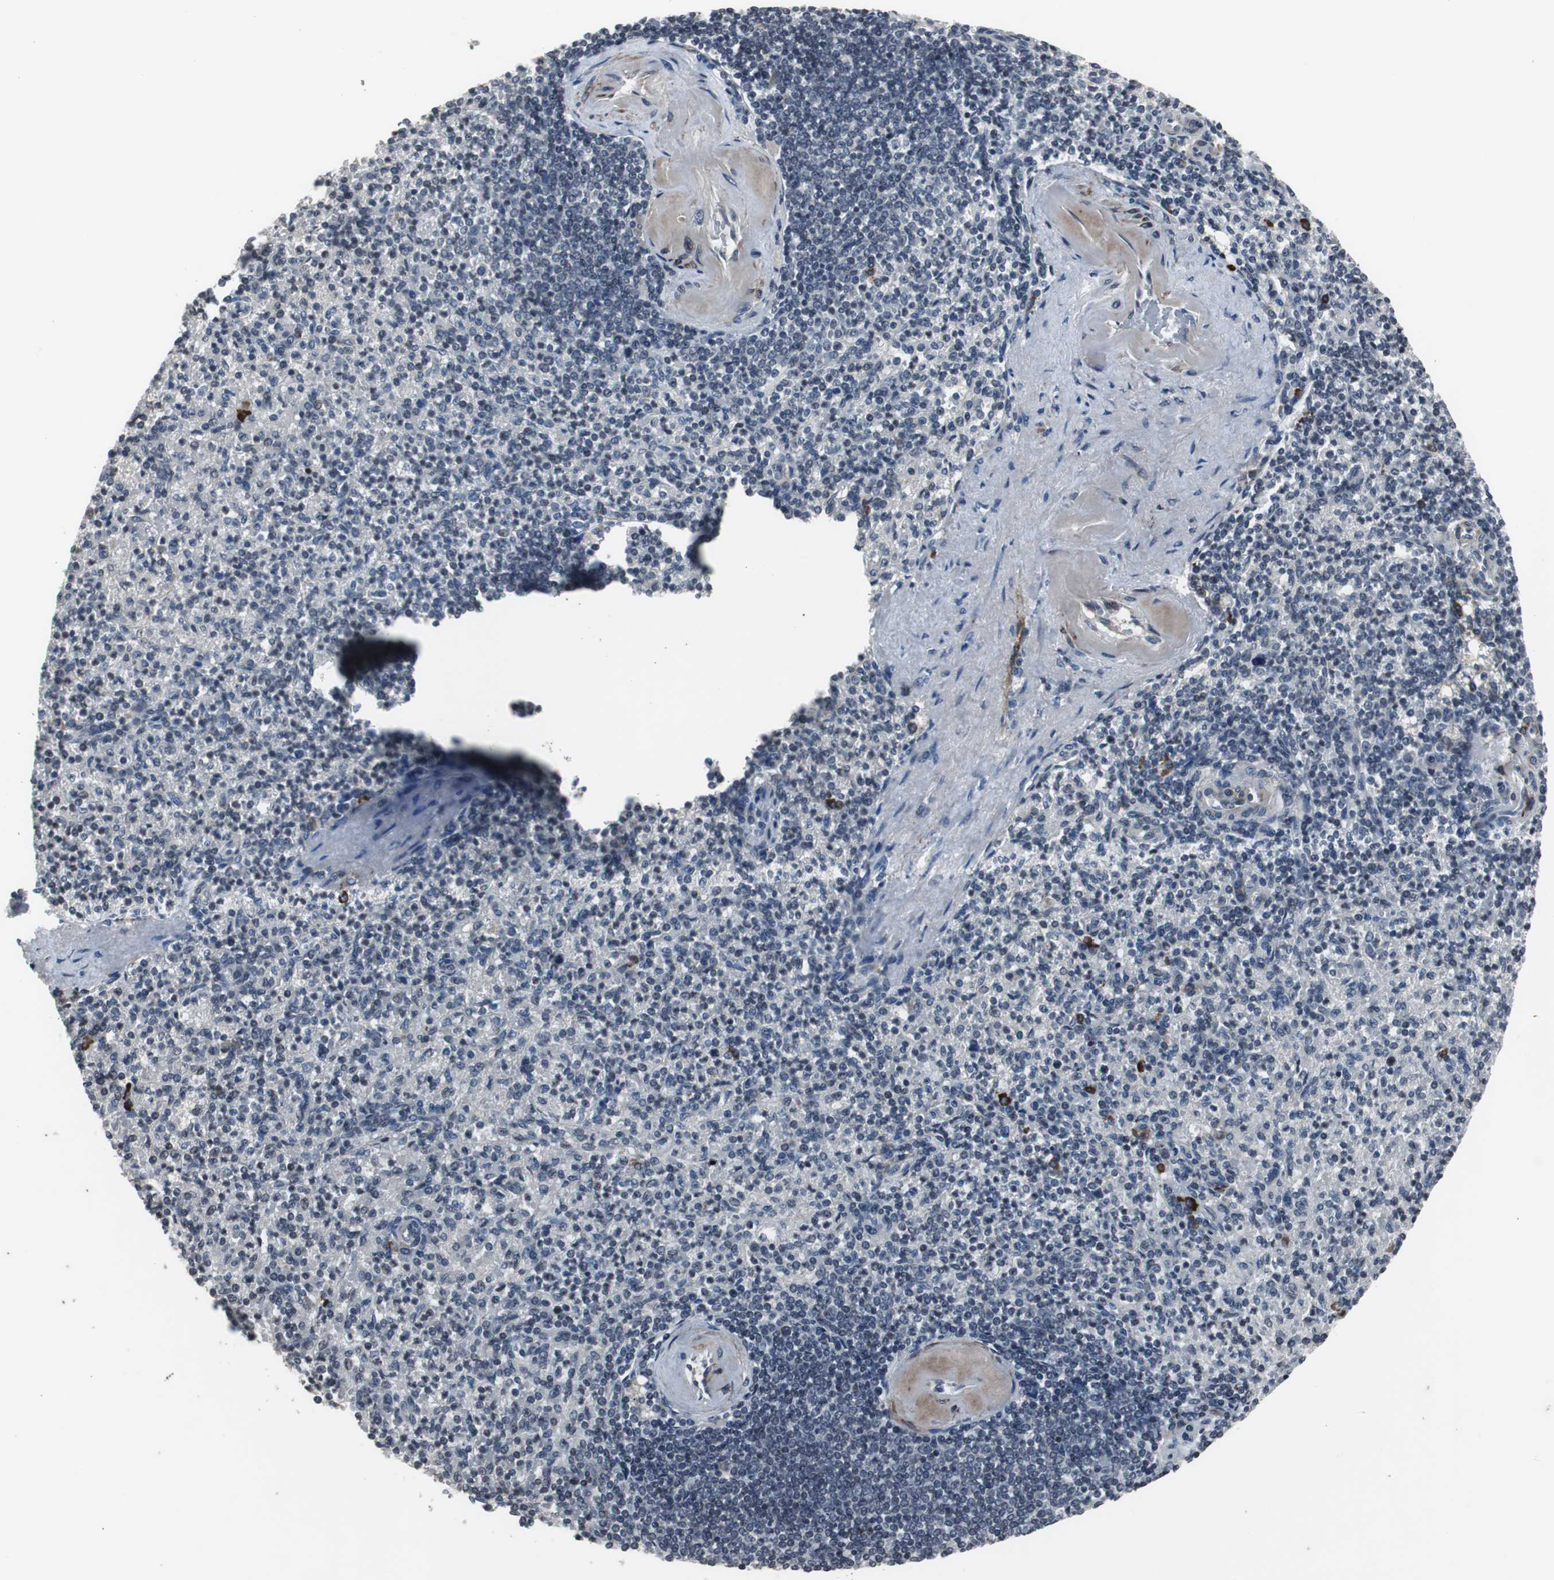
{"staining": {"intensity": "negative", "quantity": "none", "location": "none"}, "tissue": "spleen", "cell_type": "Cells in red pulp", "image_type": "normal", "snomed": [{"axis": "morphology", "description": "Normal tissue, NOS"}, {"axis": "topography", "description": "Spleen"}], "caption": "This is a micrograph of immunohistochemistry (IHC) staining of benign spleen, which shows no expression in cells in red pulp.", "gene": "CRADD", "patient": {"sex": "female", "age": 74}}